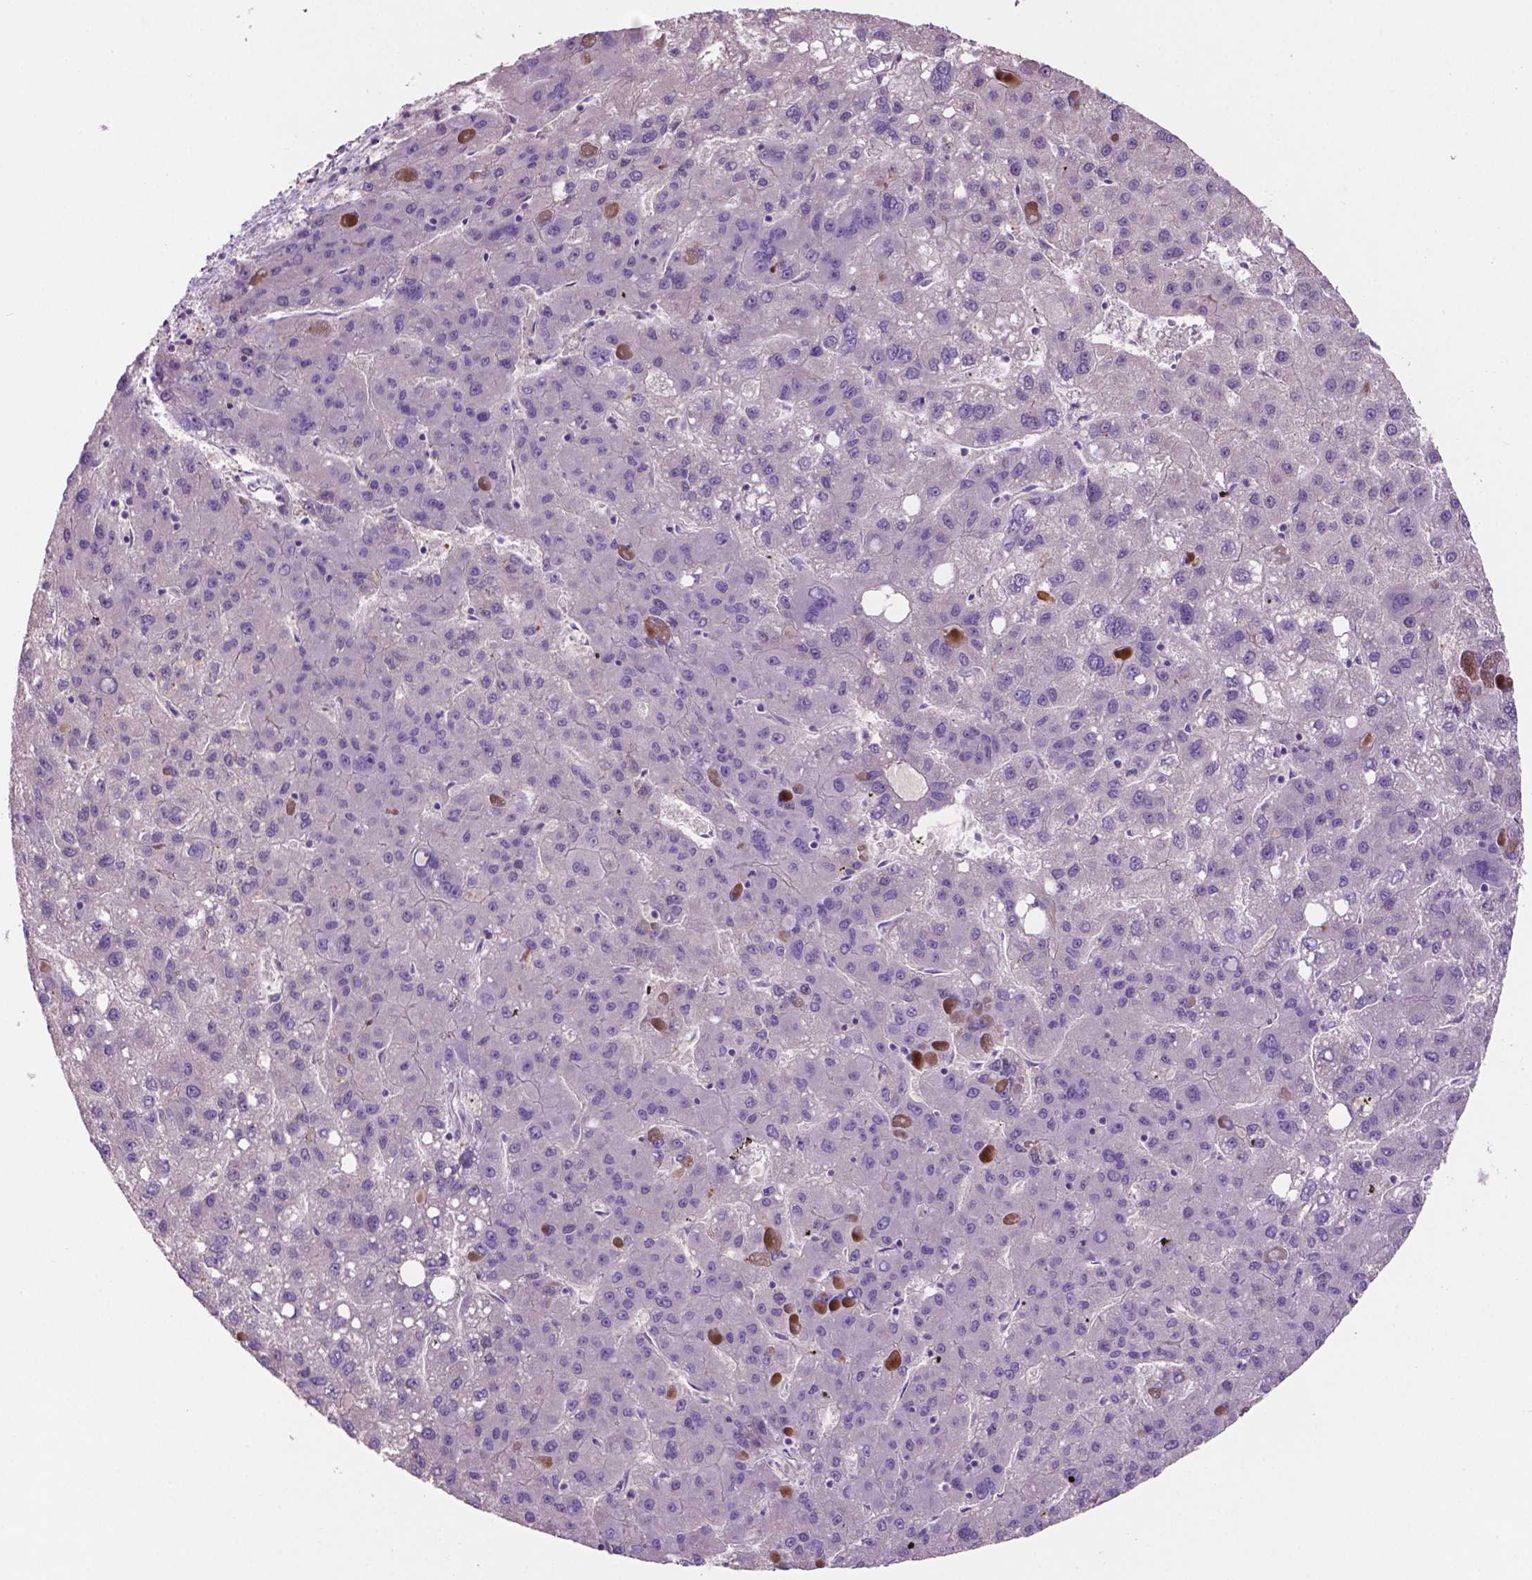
{"staining": {"intensity": "negative", "quantity": "none", "location": "none"}, "tissue": "liver cancer", "cell_type": "Tumor cells", "image_type": "cancer", "snomed": [{"axis": "morphology", "description": "Carcinoma, Hepatocellular, NOS"}, {"axis": "topography", "description": "Liver"}], "caption": "Immunohistochemistry image of neoplastic tissue: human liver cancer (hepatocellular carcinoma) stained with DAB displays no significant protein staining in tumor cells.", "gene": "ARL5C", "patient": {"sex": "female", "age": 82}}